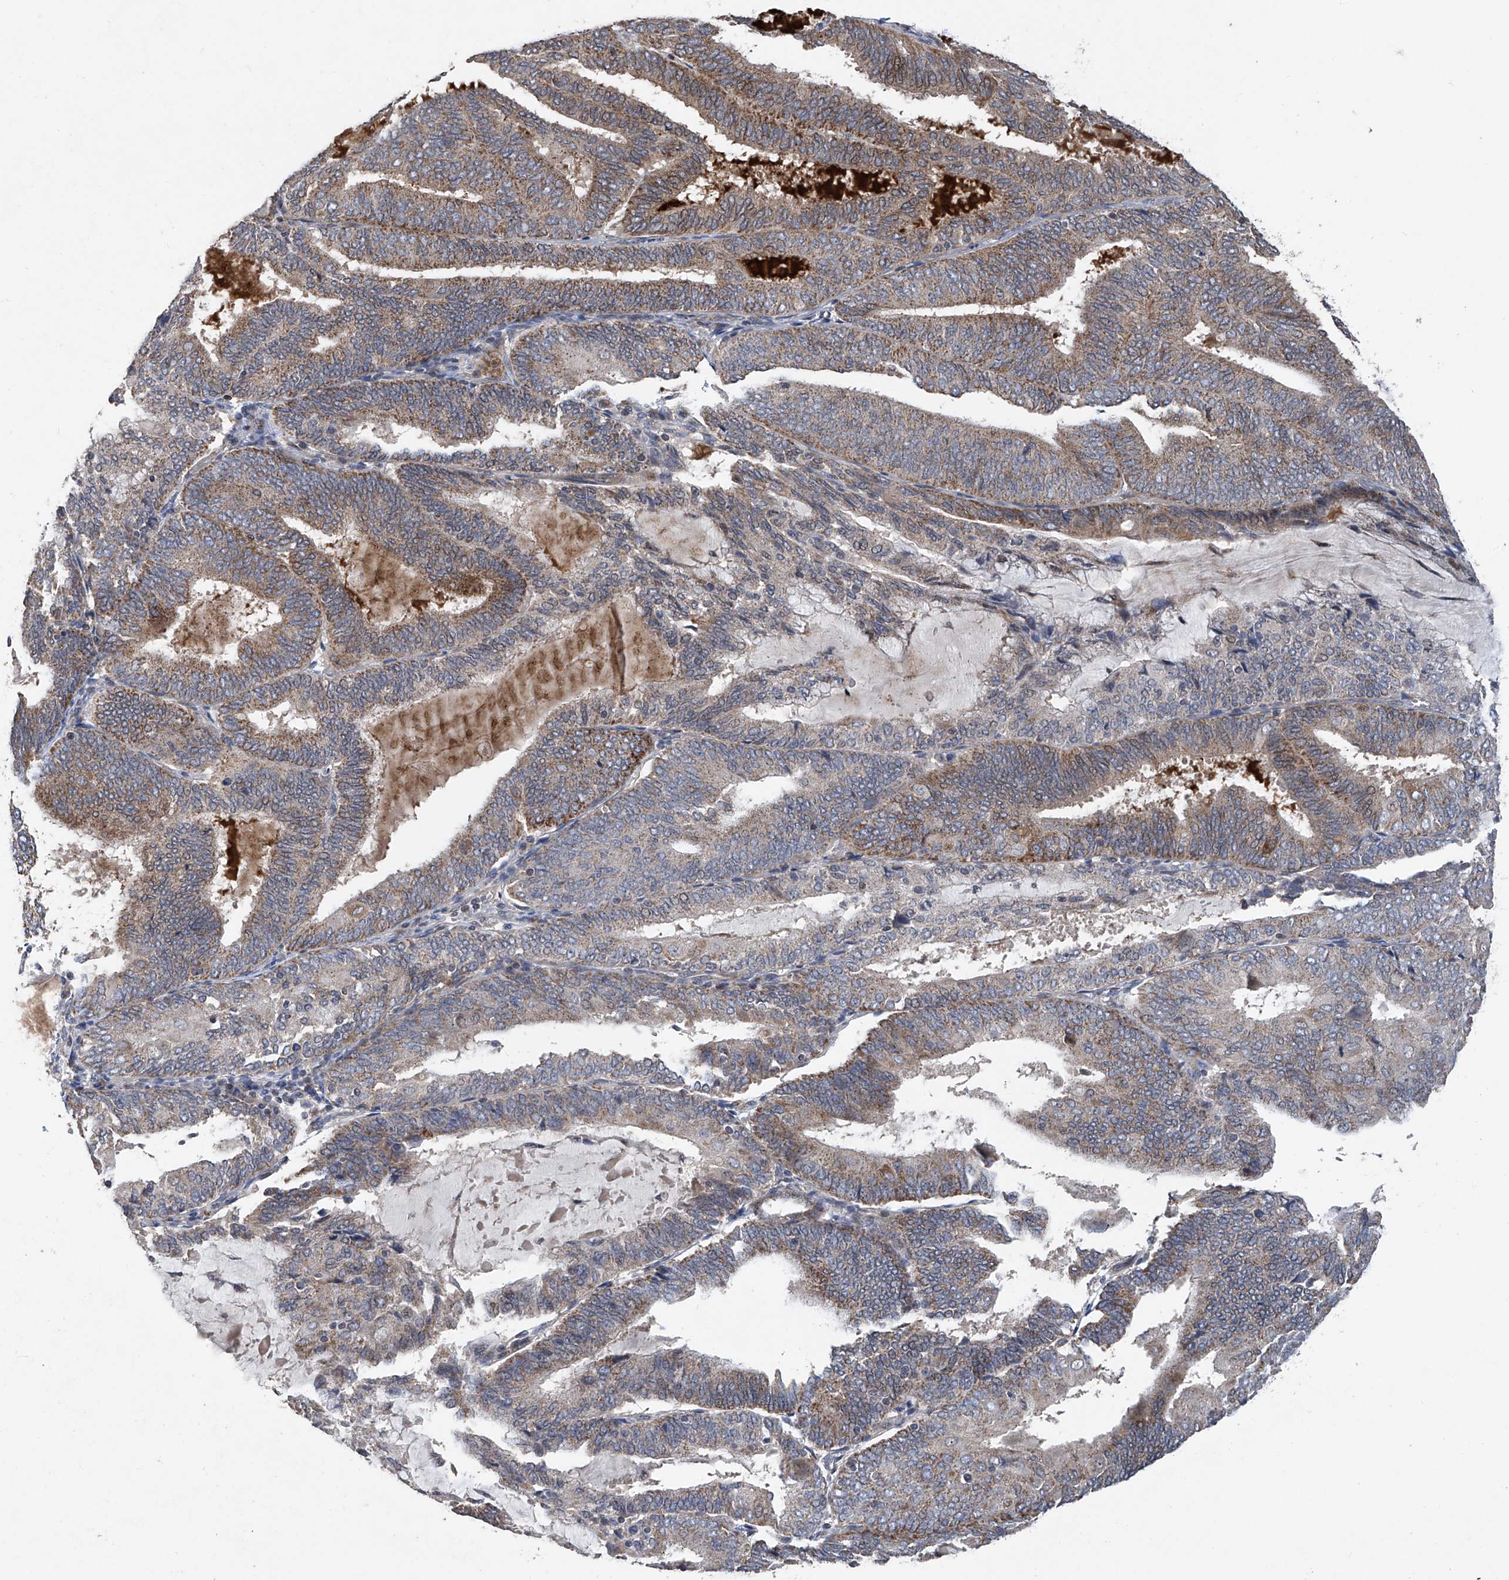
{"staining": {"intensity": "moderate", "quantity": ">75%", "location": "cytoplasmic/membranous"}, "tissue": "endometrial cancer", "cell_type": "Tumor cells", "image_type": "cancer", "snomed": [{"axis": "morphology", "description": "Adenocarcinoma, NOS"}, {"axis": "topography", "description": "Endometrium"}], "caption": "The immunohistochemical stain shows moderate cytoplasmic/membranous expression in tumor cells of endometrial adenocarcinoma tissue.", "gene": "BCKDHB", "patient": {"sex": "female", "age": 81}}